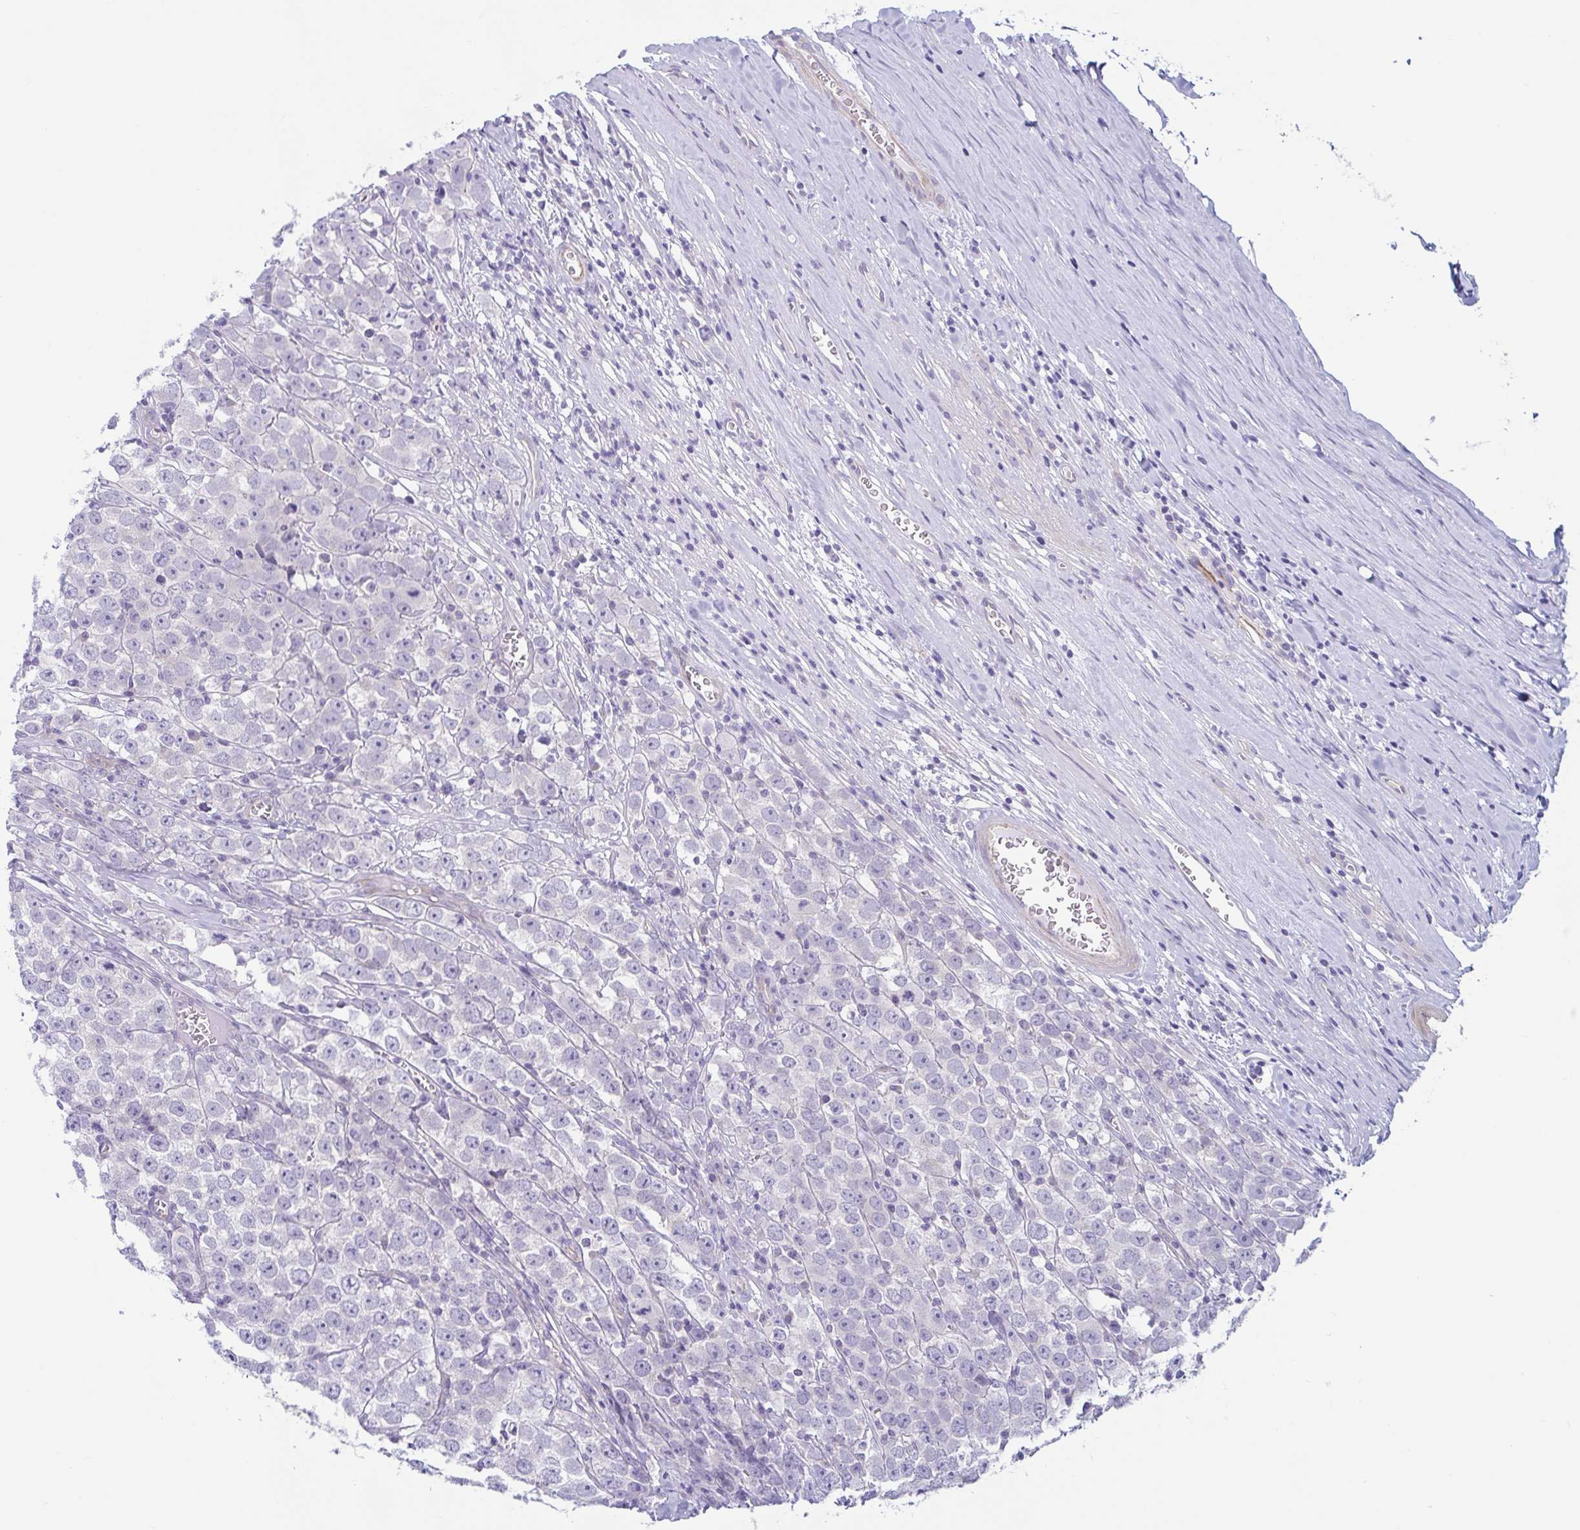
{"staining": {"intensity": "negative", "quantity": "none", "location": "none"}, "tissue": "testis cancer", "cell_type": "Tumor cells", "image_type": "cancer", "snomed": [{"axis": "morphology", "description": "Seminoma, NOS"}, {"axis": "morphology", "description": "Carcinoma, Embryonal, NOS"}, {"axis": "topography", "description": "Testis"}], "caption": "This histopathology image is of seminoma (testis) stained with immunohistochemistry to label a protein in brown with the nuclei are counter-stained blue. There is no staining in tumor cells.", "gene": "TNNI2", "patient": {"sex": "male", "age": 52}}